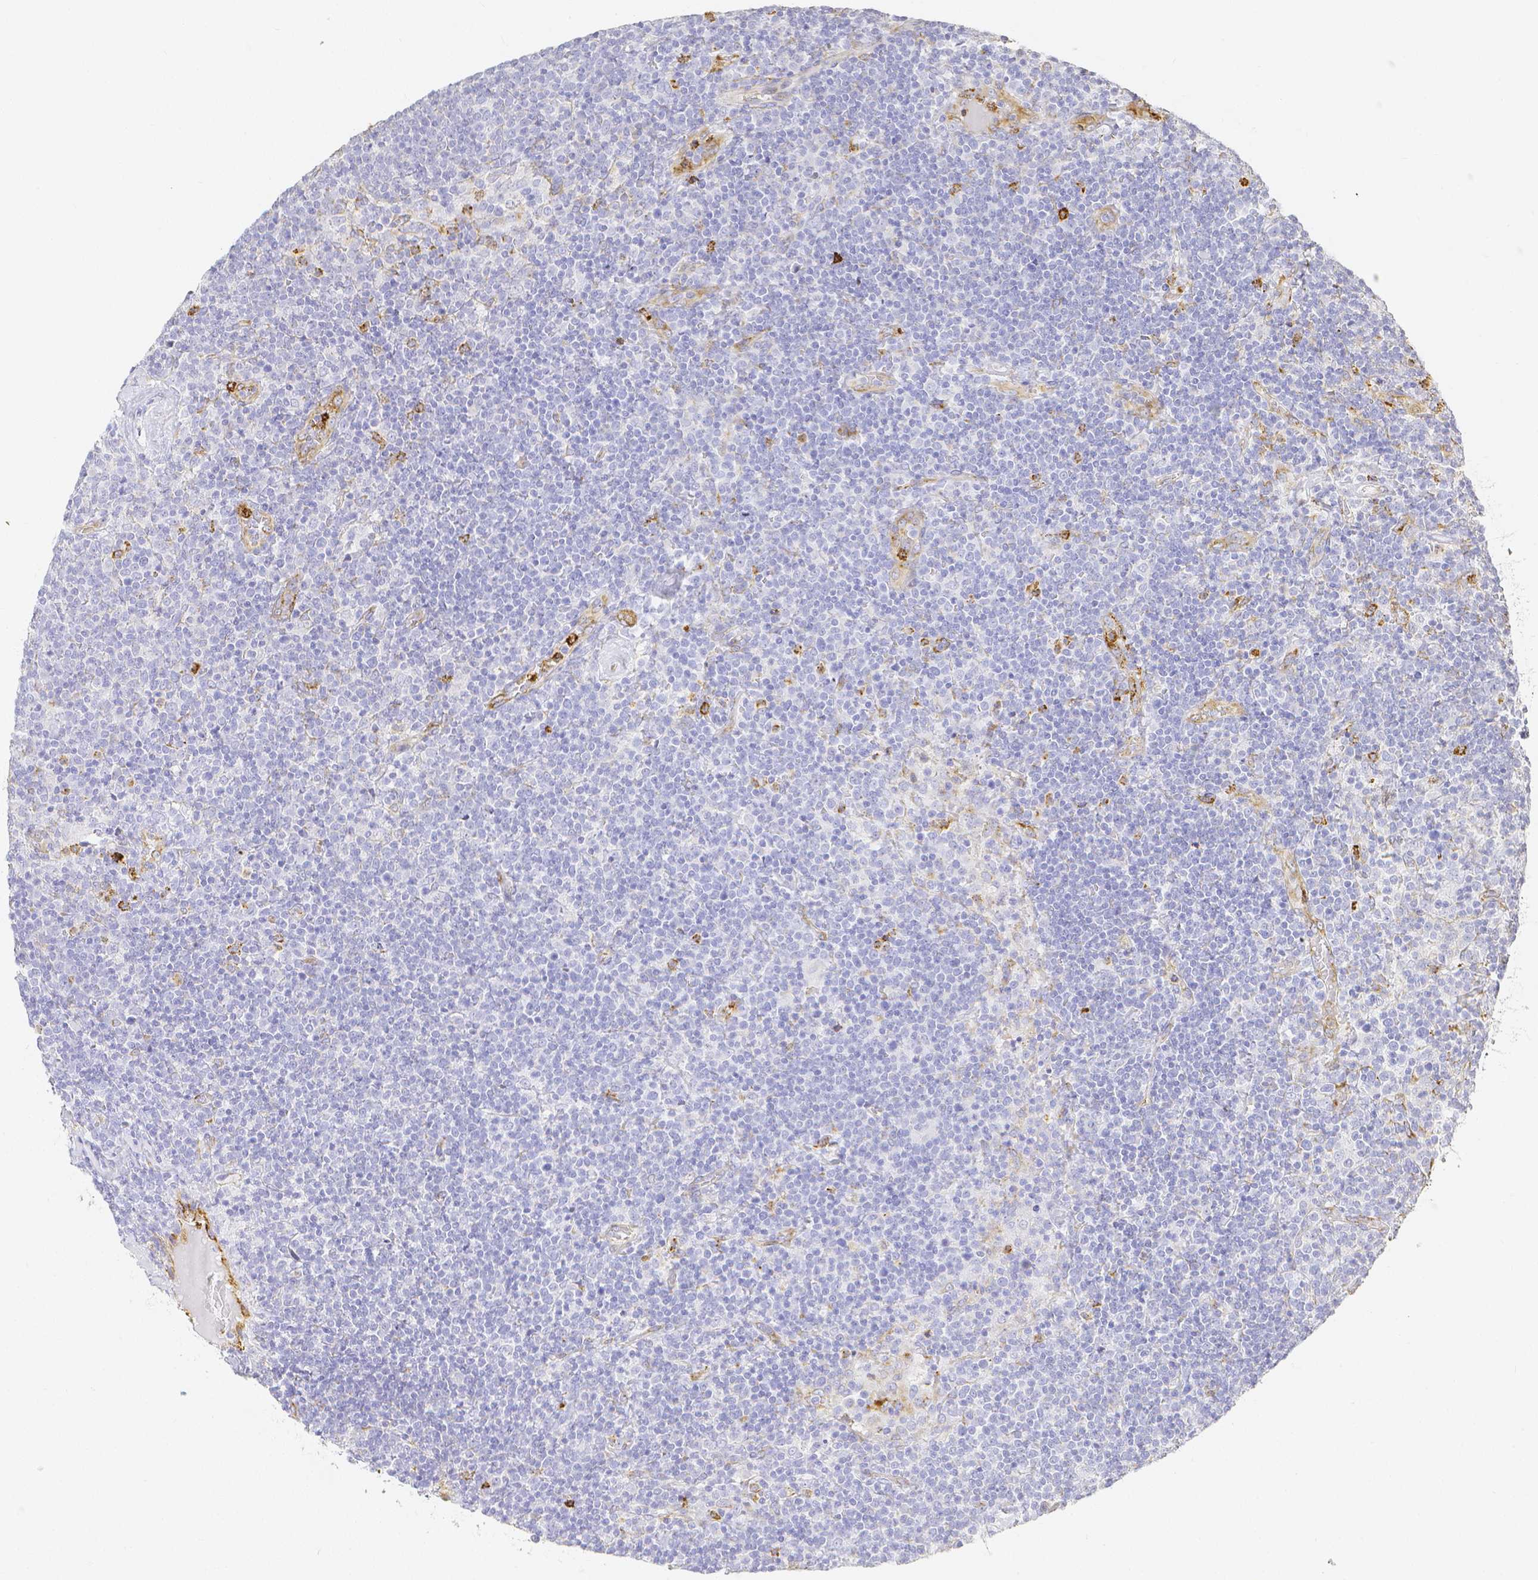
{"staining": {"intensity": "negative", "quantity": "none", "location": "none"}, "tissue": "lymphoma", "cell_type": "Tumor cells", "image_type": "cancer", "snomed": [{"axis": "morphology", "description": "Malignant lymphoma, non-Hodgkin's type, High grade"}, {"axis": "topography", "description": "Lymph node"}], "caption": "Immunohistochemistry (IHC) of human malignant lymphoma, non-Hodgkin's type (high-grade) exhibits no expression in tumor cells.", "gene": "SMURF1", "patient": {"sex": "male", "age": 61}}